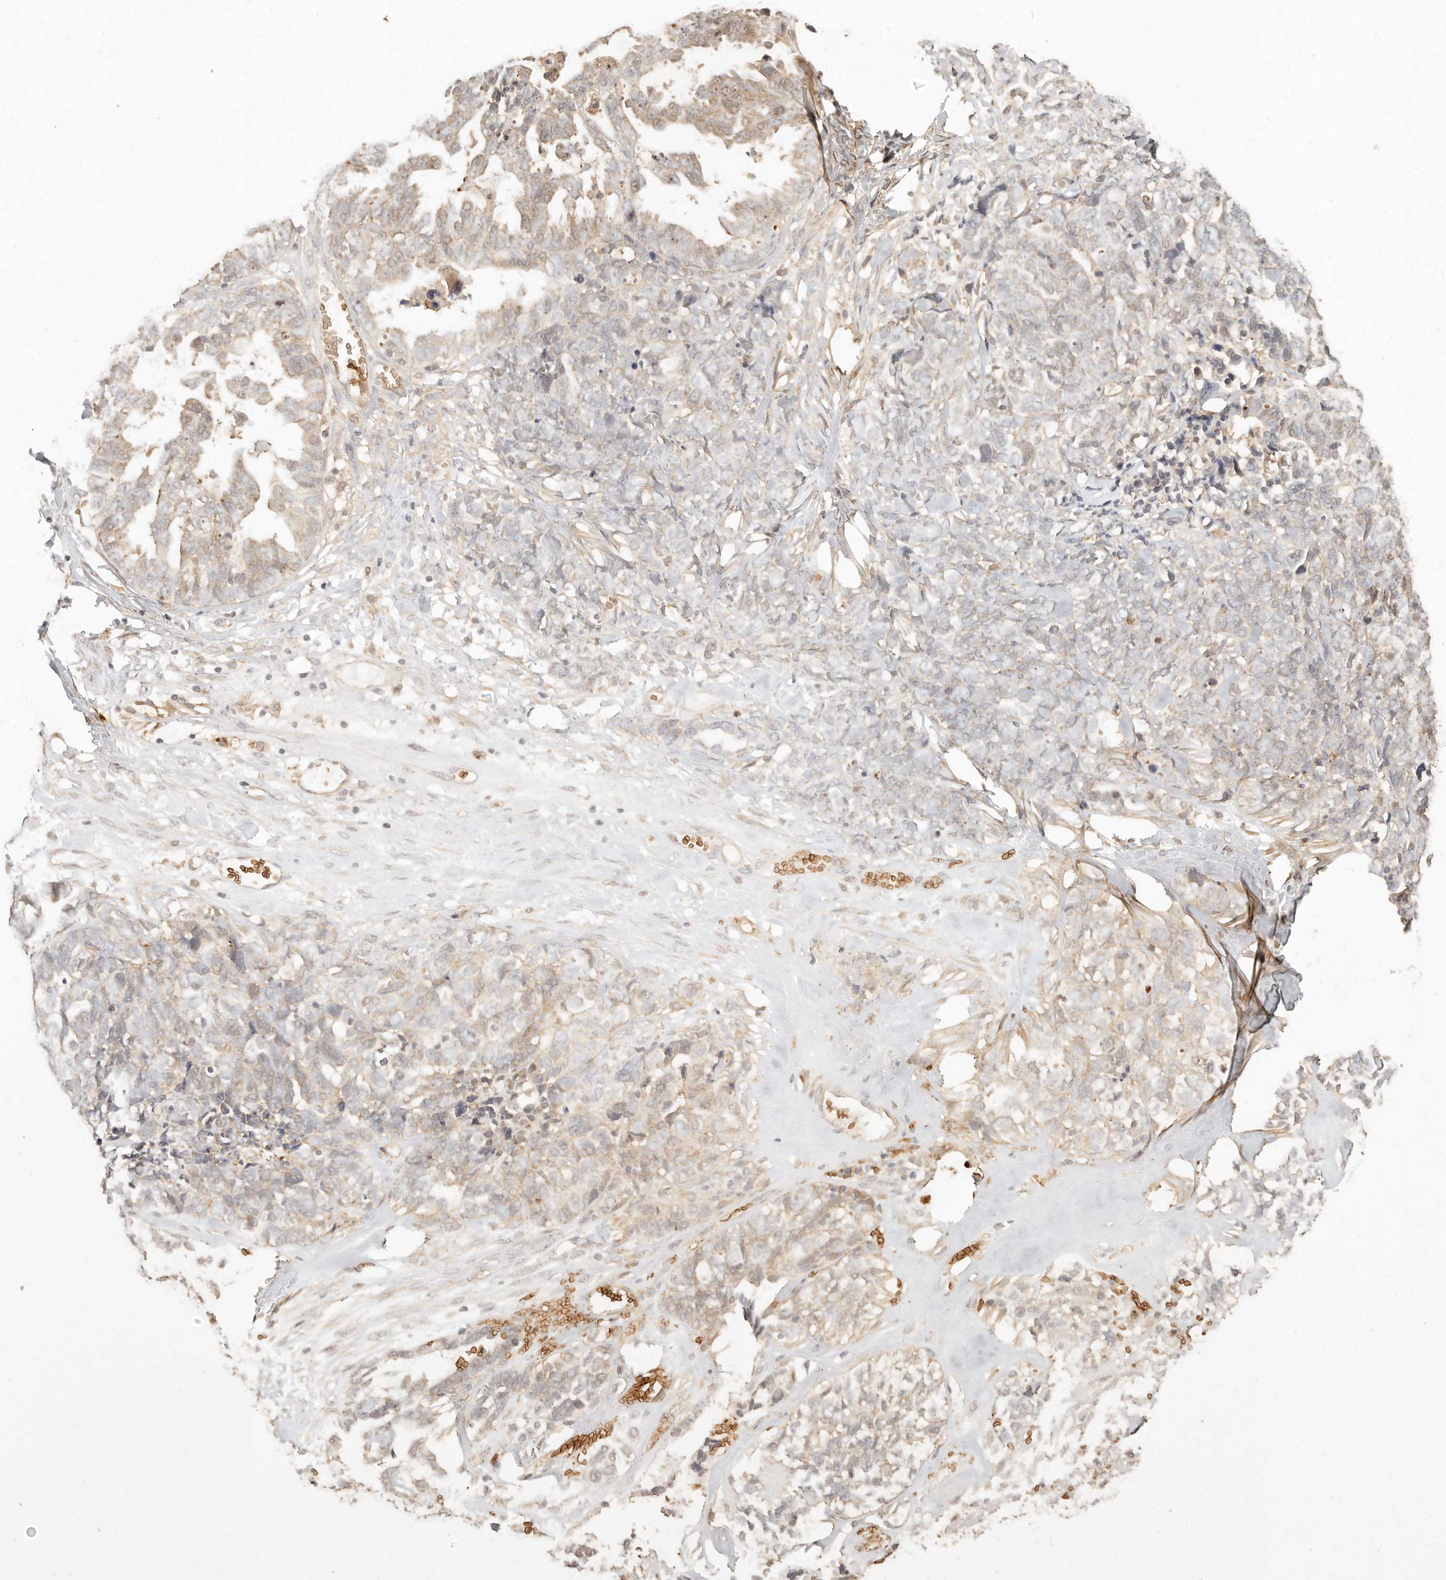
{"staining": {"intensity": "negative", "quantity": "none", "location": "none"}, "tissue": "ovarian cancer", "cell_type": "Tumor cells", "image_type": "cancer", "snomed": [{"axis": "morphology", "description": "Cystadenocarcinoma, serous, NOS"}, {"axis": "topography", "description": "Ovary"}], "caption": "High magnification brightfield microscopy of ovarian cancer (serous cystadenocarcinoma) stained with DAB (3,3'-diaminobenzidine) (brown) and counterstained with hematoxylin (blue): tumor cells show no significant expression.", "gene": "INTS11", "patient": {"sex": "female", "age": 79}}